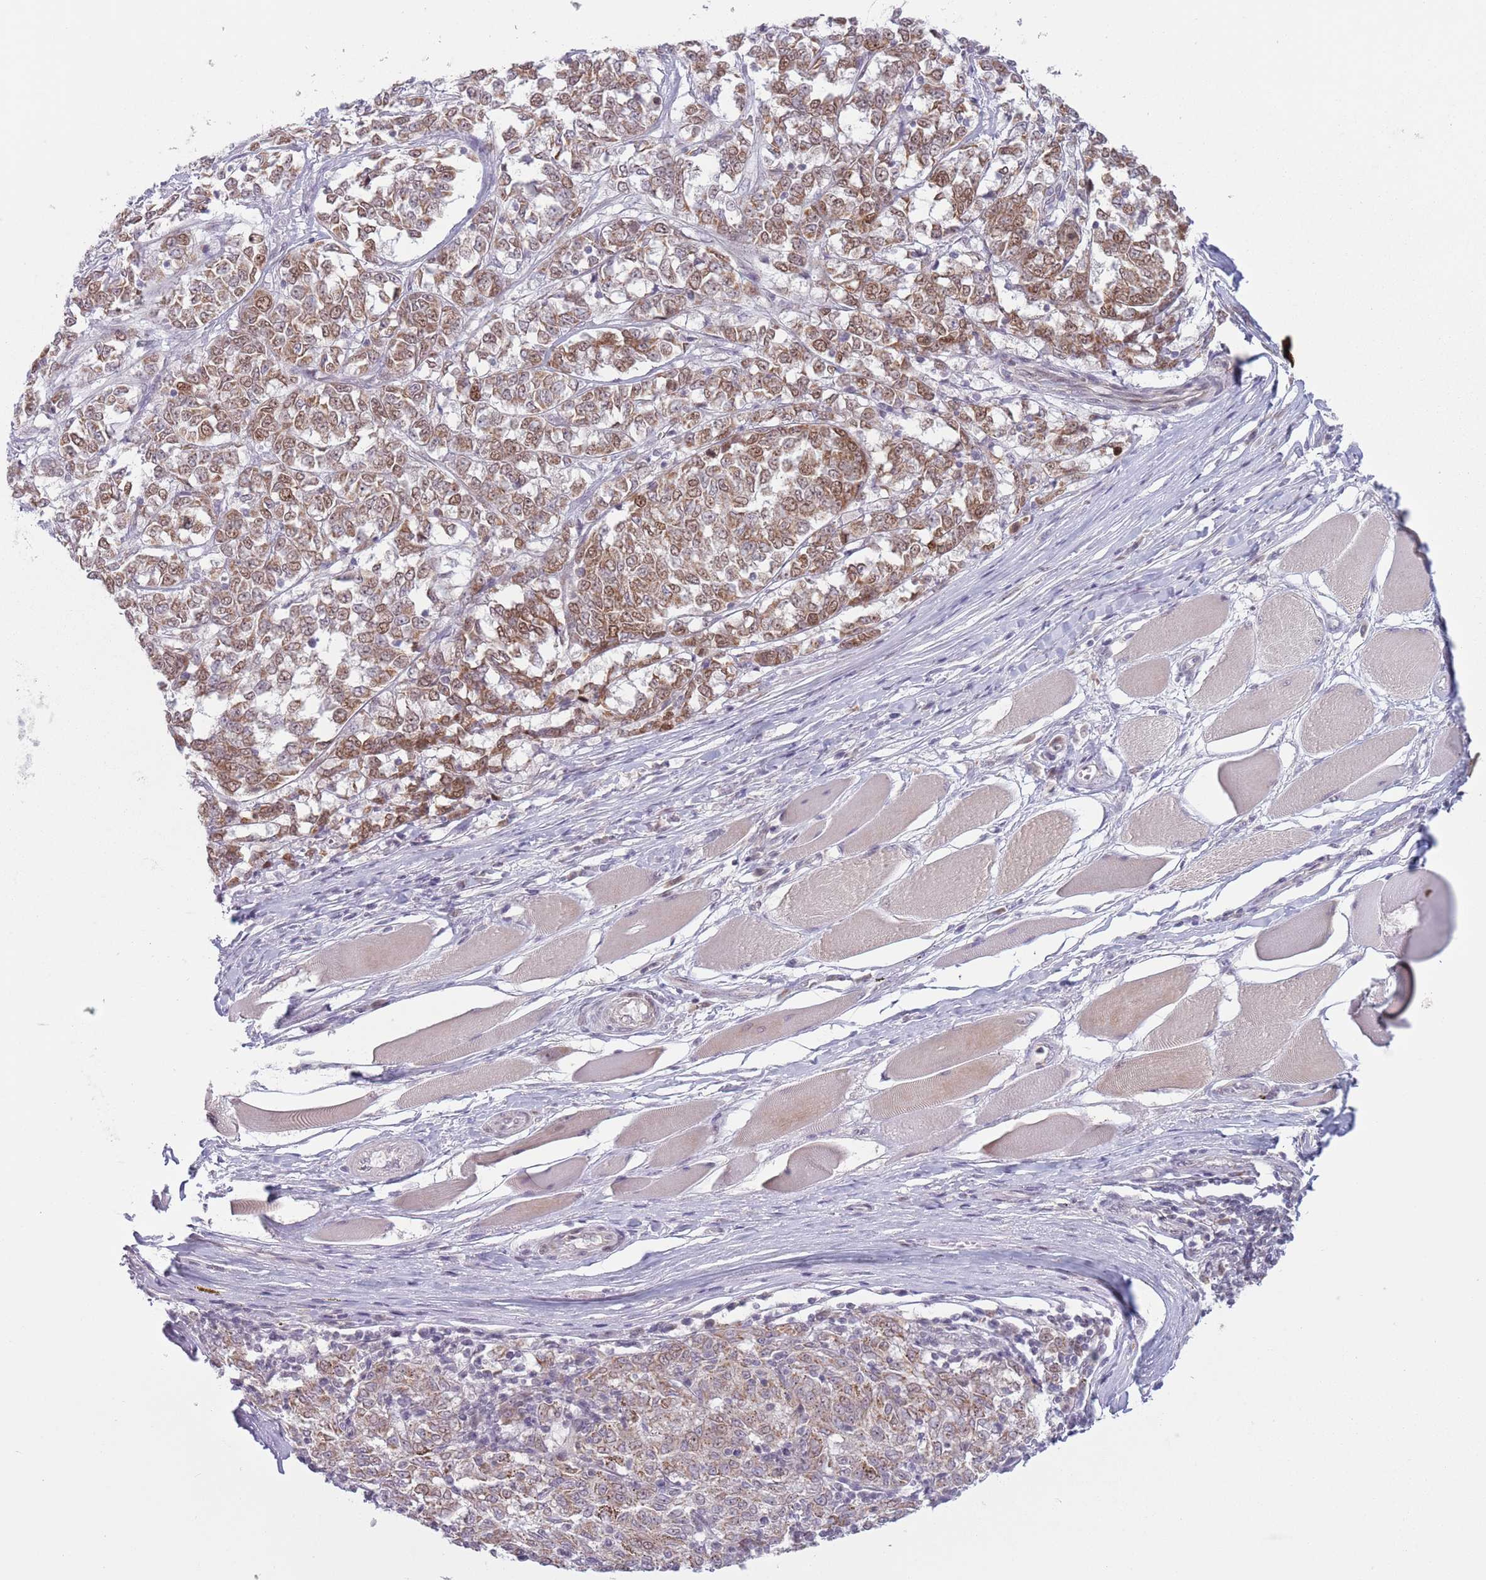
{"staining": {"intensity": "moderate", "quantity": ">75%", "location": "cytoplasmic/membranous,nuclear"}, "tissue": "melanoma", "cell_type": "Tumor cells", "image_type": "cancer", "snomed": [{"axis": "morphology", "description": "Malignant melanoma, NOS"}, {"axis": "topography", "description": "Skin"}], "caption": "Immunohistochemical staining of human melanoma displays medium levels of moderate cytoplasmic/membranous and nuclear expression in about >75% of tumor cells.", "gene": "MRPL34", "patient": {"sex": "female", "age": 72}}